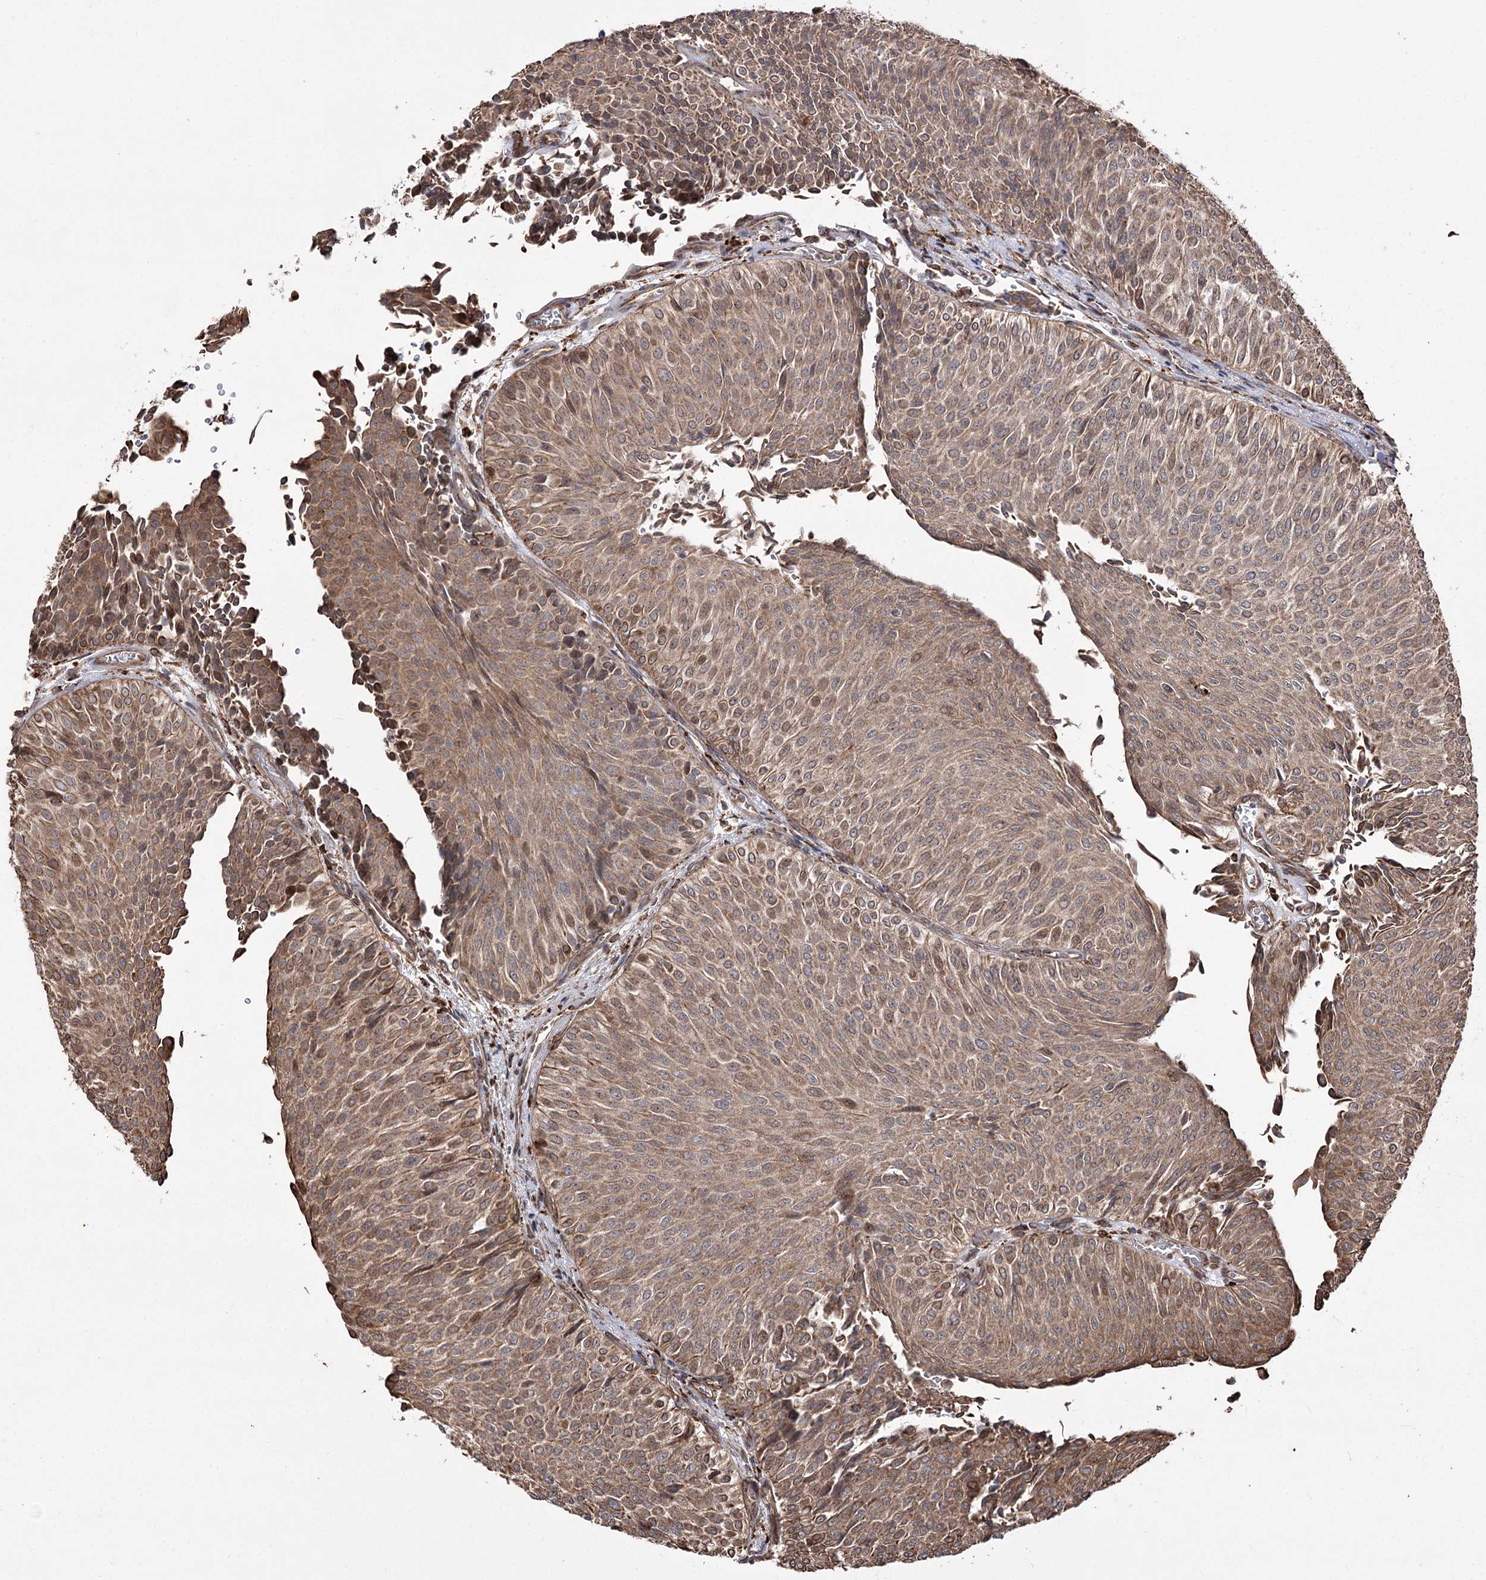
{"staining": {"intensity": "moderate", "quantity": ">75%", "location": "cytoplasmic/membranous"}, "tissue": "urothelial cancer", "cell_type": "Tumor cells", "image_type": "cancer", "snomed": [{"axis": "morphology", "description": "Urothelial carcinoma, Low grade"}, {"axis": "topography", "description": "Urinary bladder"}], "caption": "Immunohistochemistry histopathology image of human low-grade urothelial carcinoma stained for a protein (brown), which shows medium levels of moderate cytoplasmic/membranous staining in about >75% of tumor cells.", "gene": "FANCL", "patient": {"sex": "male", "age": 78}}